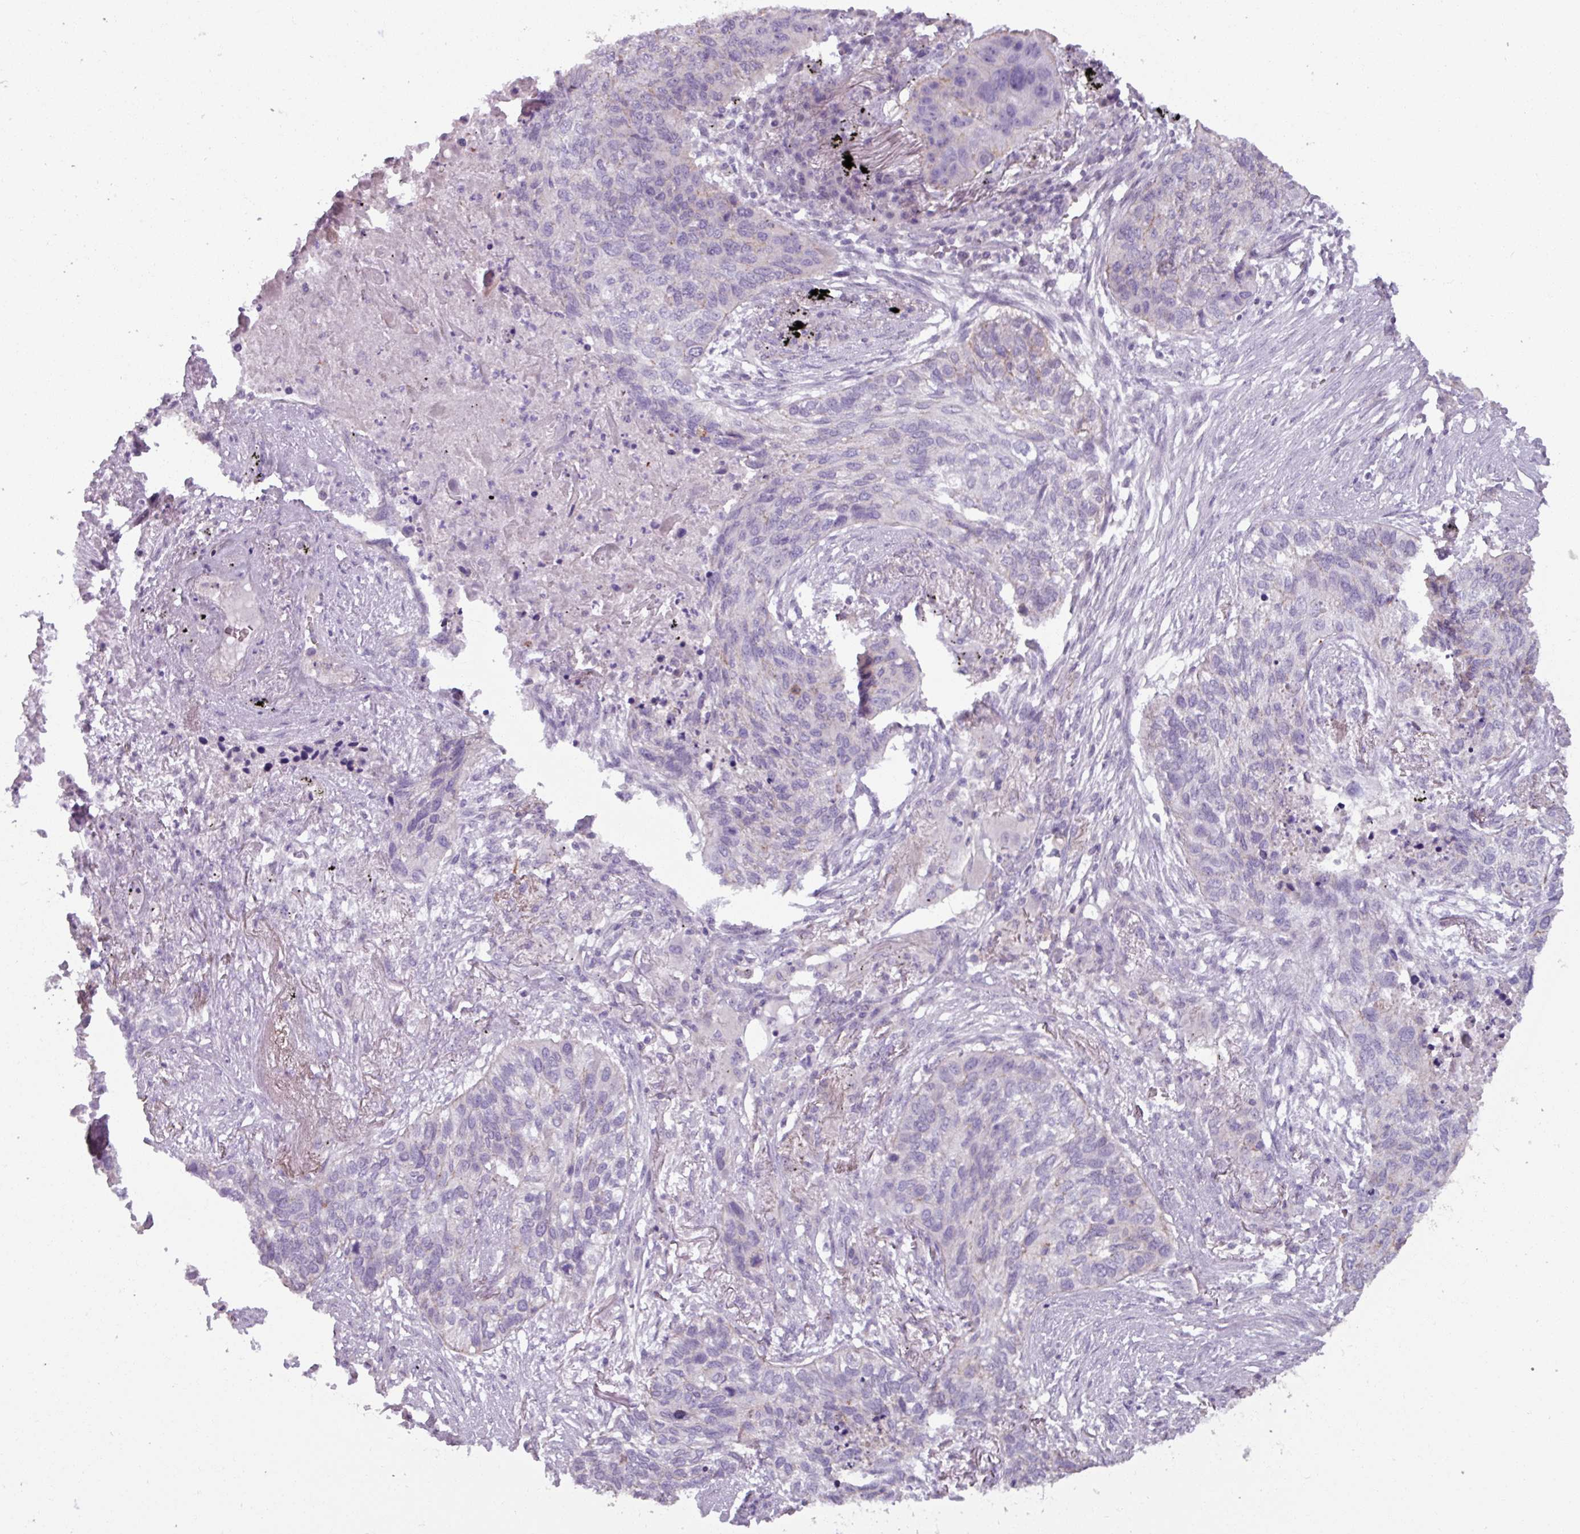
{"staining": {"intensity": "negative", "quantity": "none", "location": "none"}, "tissue": "lung cancer", "cell_type": "Tumor cells", "image_type": "cancer", "snomed": [{"axis": "morphology", "description": "Squamous cell carcinoma, NOS"}, {"axis": "topography", "description": "Lung"}], "caption": "Lung squamous cell carcinoma was stained to show a protein in brown. There is no significant staining in tumor cells. Brightfield microscopy of immunohistochemistry stained with DAB (3,3'-diaminobenzidine) (brown) and hematoxylin (blue), captured at high magnification.", "gene": "PNMA6A", "patient": {"sex": "female", "age": 63}}